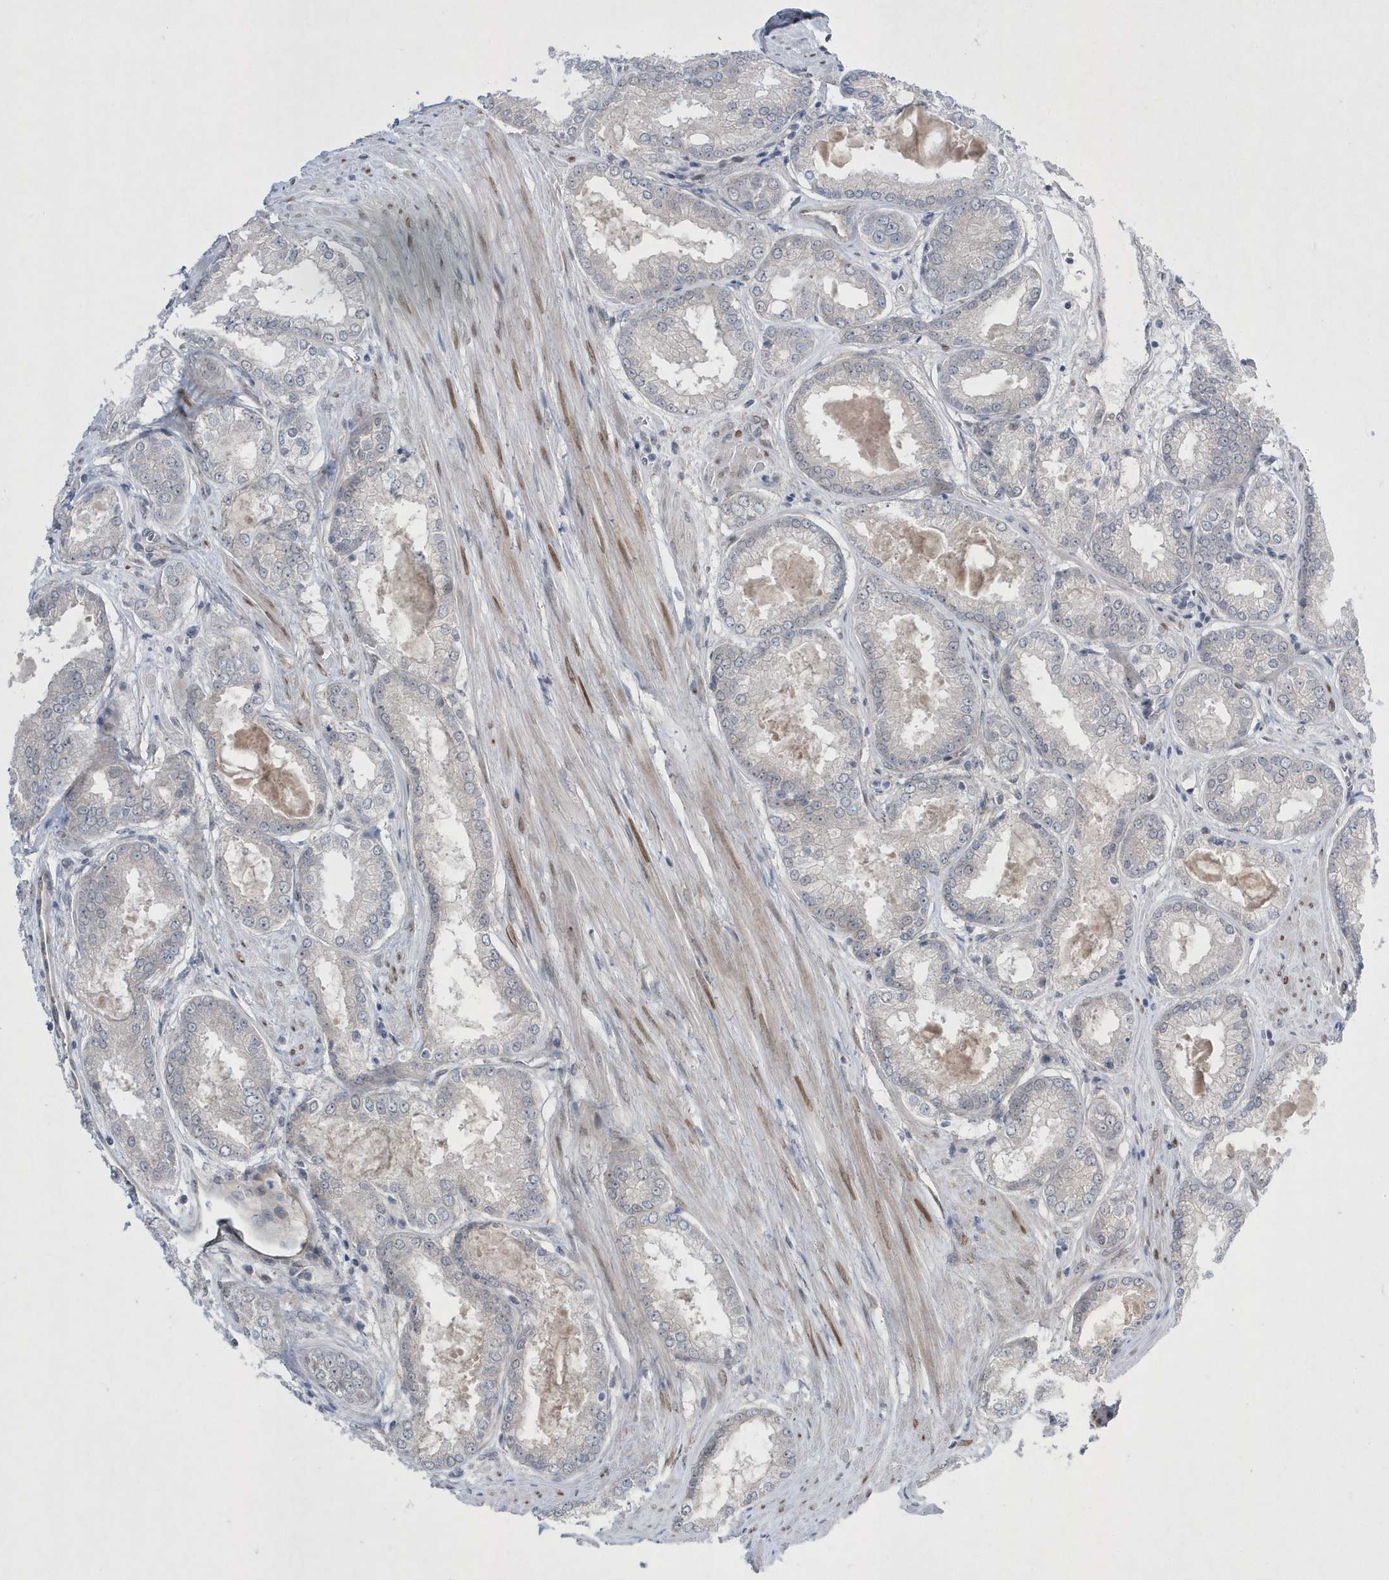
{"staining": {"intensity": "negative", "quantity": "none", "location": "none"}, "tissue": "prostate cancer", "cell_type": "Tumor cells", "image_type": "cancer", "snomed": [{"axis": "morphology", "description": "Adenocarcinoma, Low grade"}, {"axis": "topography", "description": "Prostate"}], "caption": "High power microscopy image of an immunohistochemistry histopathology image of prostate cancer (low-grade adenocarcinoma), revealing no significant expression in tumor cells.", "gene": "ZNF875", "patient": {"sex": "male", "age": 64}}